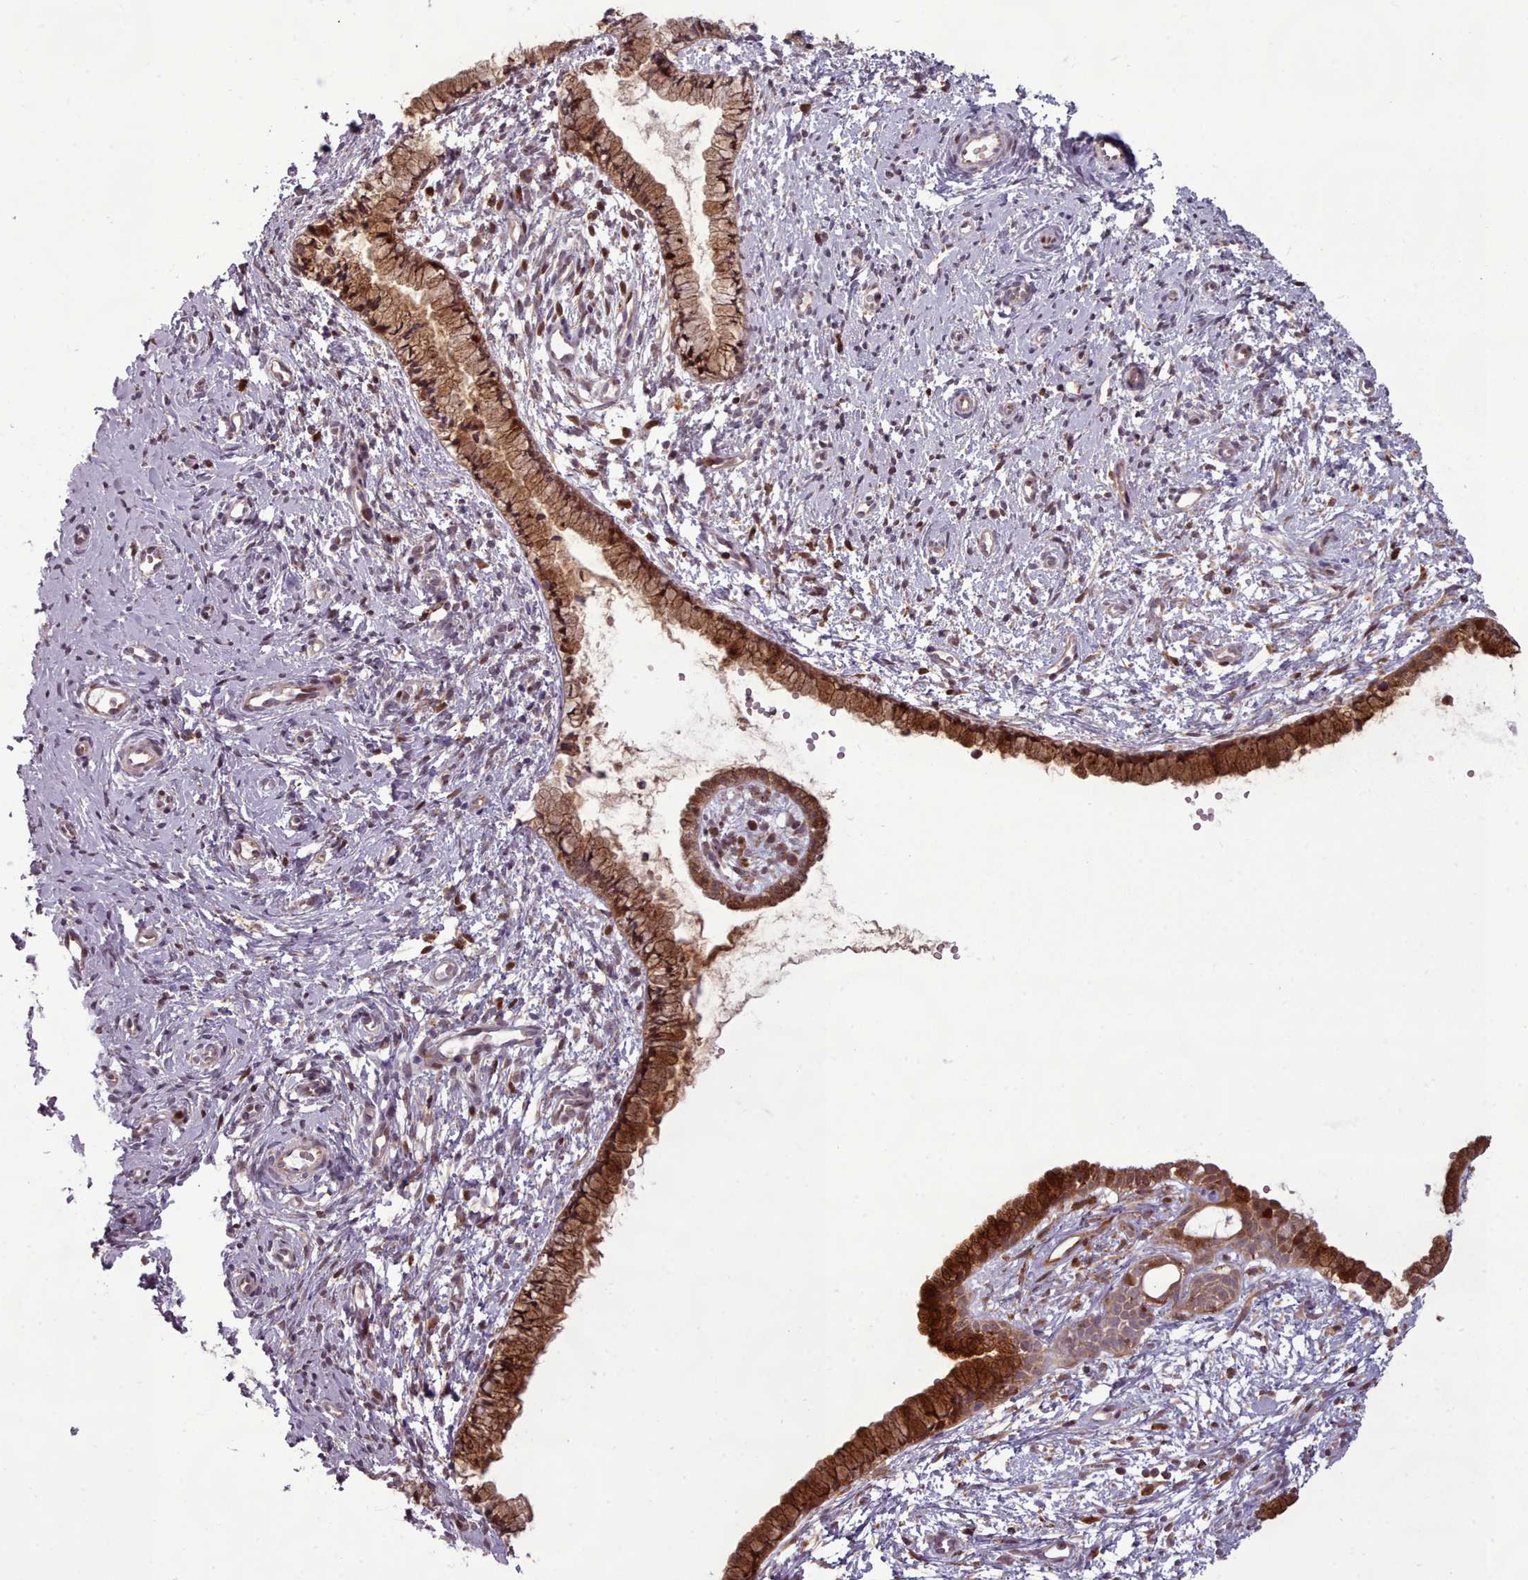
{"staining": {"intensity": "strong", "quantity": ">75%", "location": "cytoplasmic/membranous,nuclear"}, "tissue": "cervix", "cell_type": "Glandular cells", "image_type": "normal", "snomed": [{"axis": "morphology", "description": "Normal tissue, NOS"}, {"axis": "topography", "description": "Cervix"}], "caption": "Protein staining of normal cervix shows strong cytoplasmic/membranous,nuclear expression in approximately >75% of glandular cells.", "gene": "LGALS9B", "patient": {"sex": "female", "age": 57}}